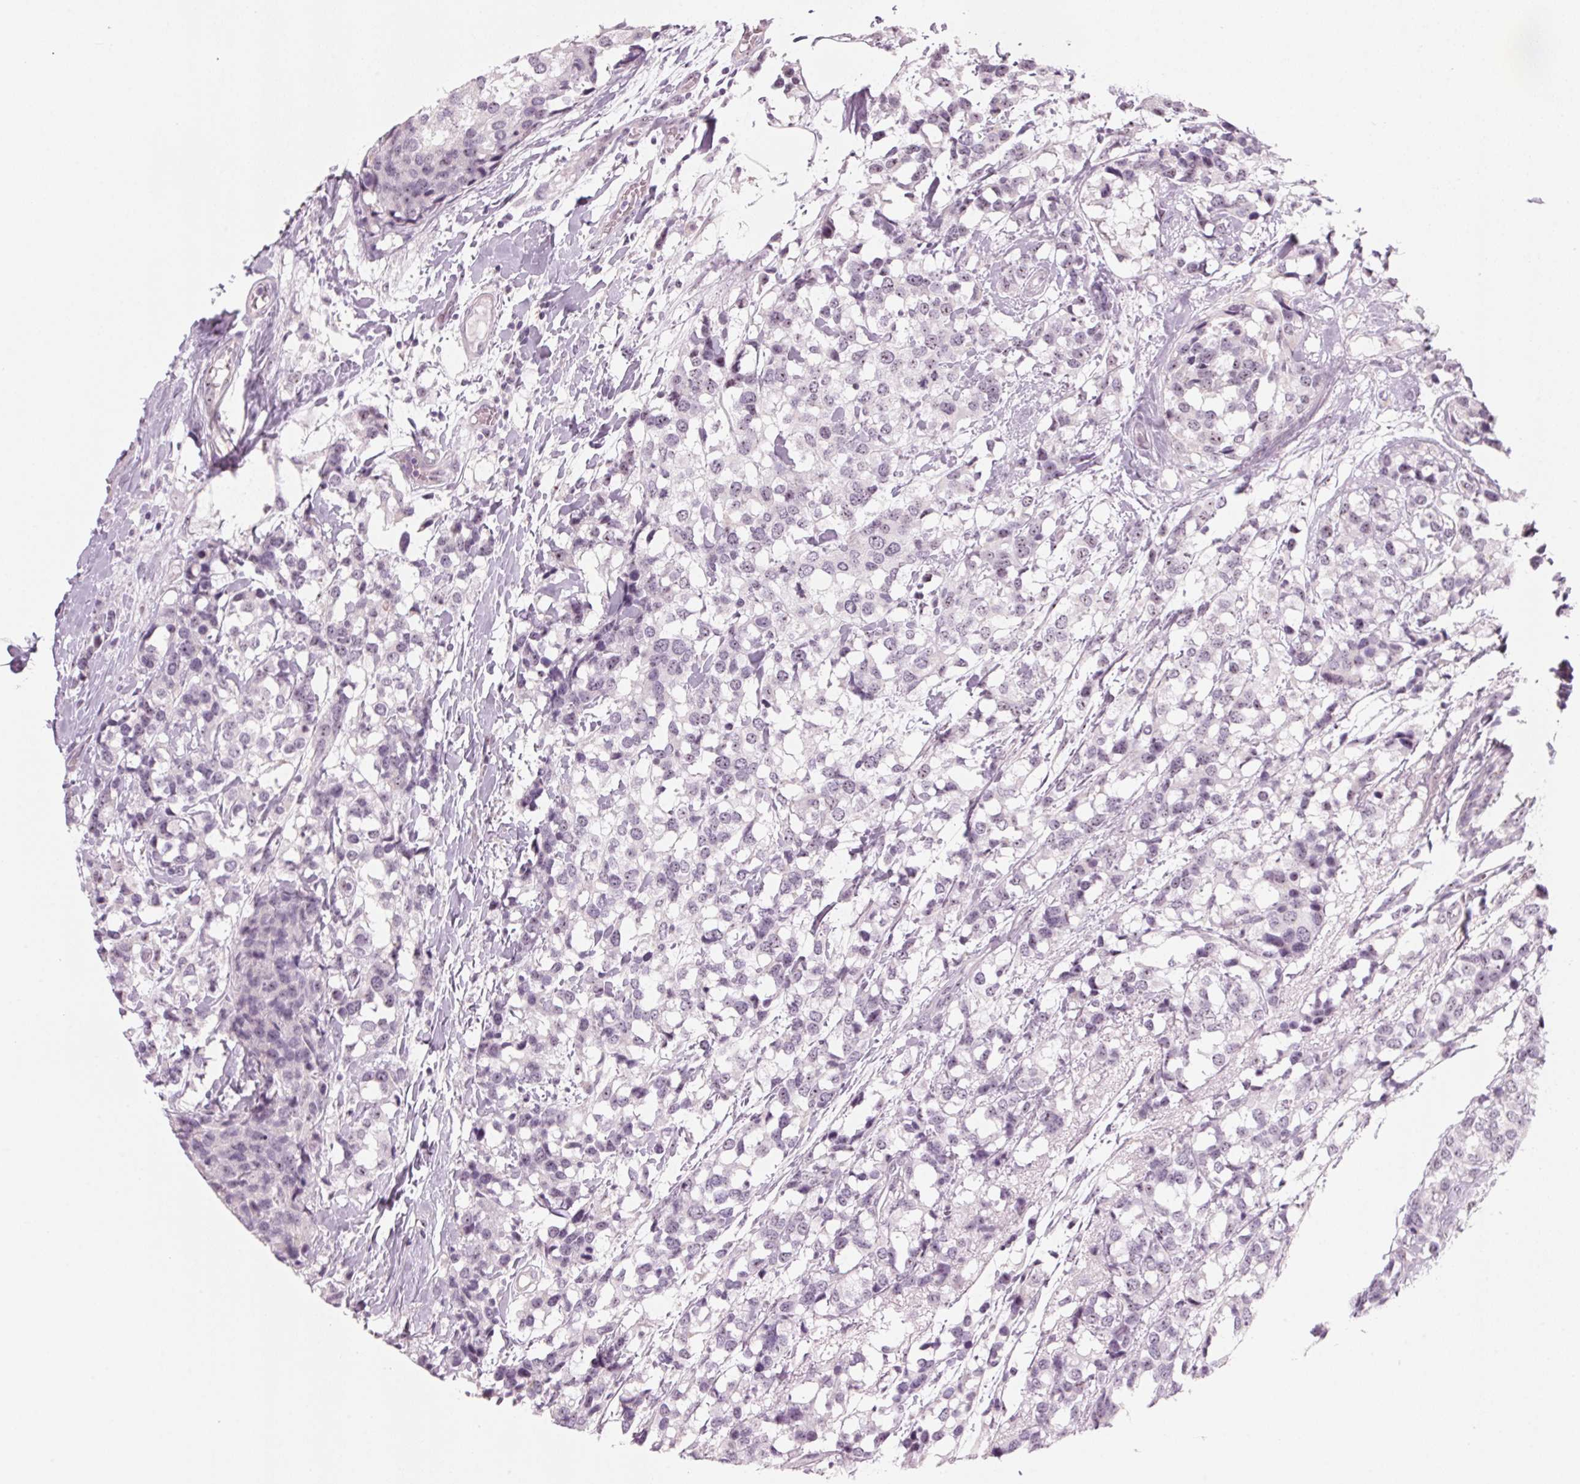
{"staining": {"intensity": "negative", "quantity": "none", "location": "none"}, "tissue": "breast cancer", "cell_type": "Tumor cells", "image_type": "cancer", "snomed": [{"axis": "morphology", "description": "Lobular carcinoma"}, {"axis": "topography", "description": "Breast"}], "caption": "Immunohistochemical staining of human breast lobular carcinoma demonstrates no significant positivity in tumor cells.", "gene": "DNTTIP2", "patient": {"sex": "female", "age": 59}}